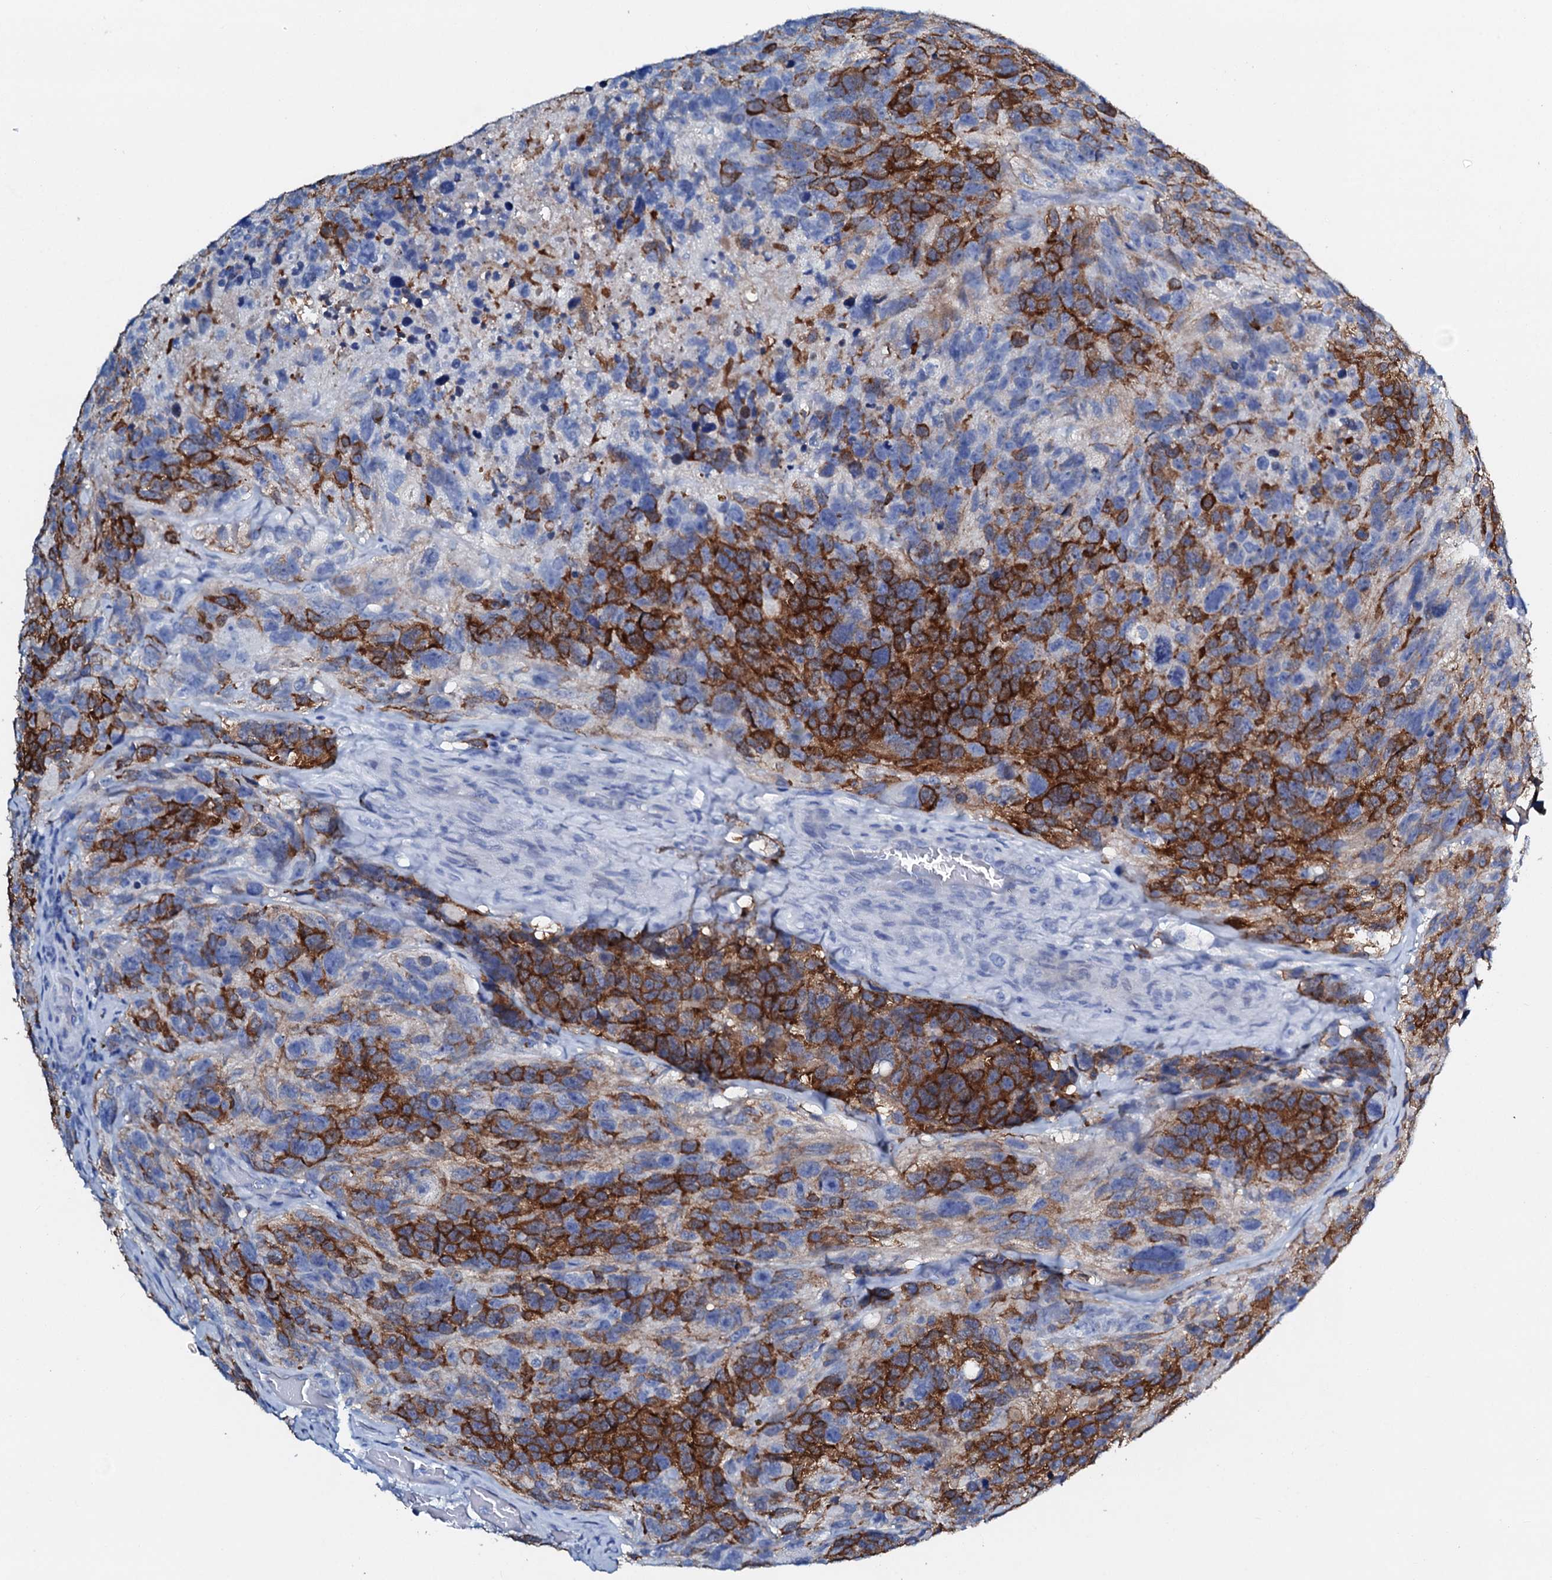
{"staining": {"intensity": "moderate", "quantity": "<25%", "location": "cytoplasmic/membranous"}, "tissue": "glioma", "cell_type": "Tumor cells", "image_type": "cancer", "snomed": [{"axis": "morphology", "description": "Glioma, malignant, High grade"}, {"axis": "topography", "description": "Brain"}], "caption": "The image displays staining of malignant high-grade glioma, revealing moderate cytoplasmic/membranous protein expression (brown color) within tumor cells. Immunohistochemistry (ihc) stains the protein in brown and the nuclei are stained blue.", "gene": "AMER2", "patient": {"sex": "male", "age": 69}}